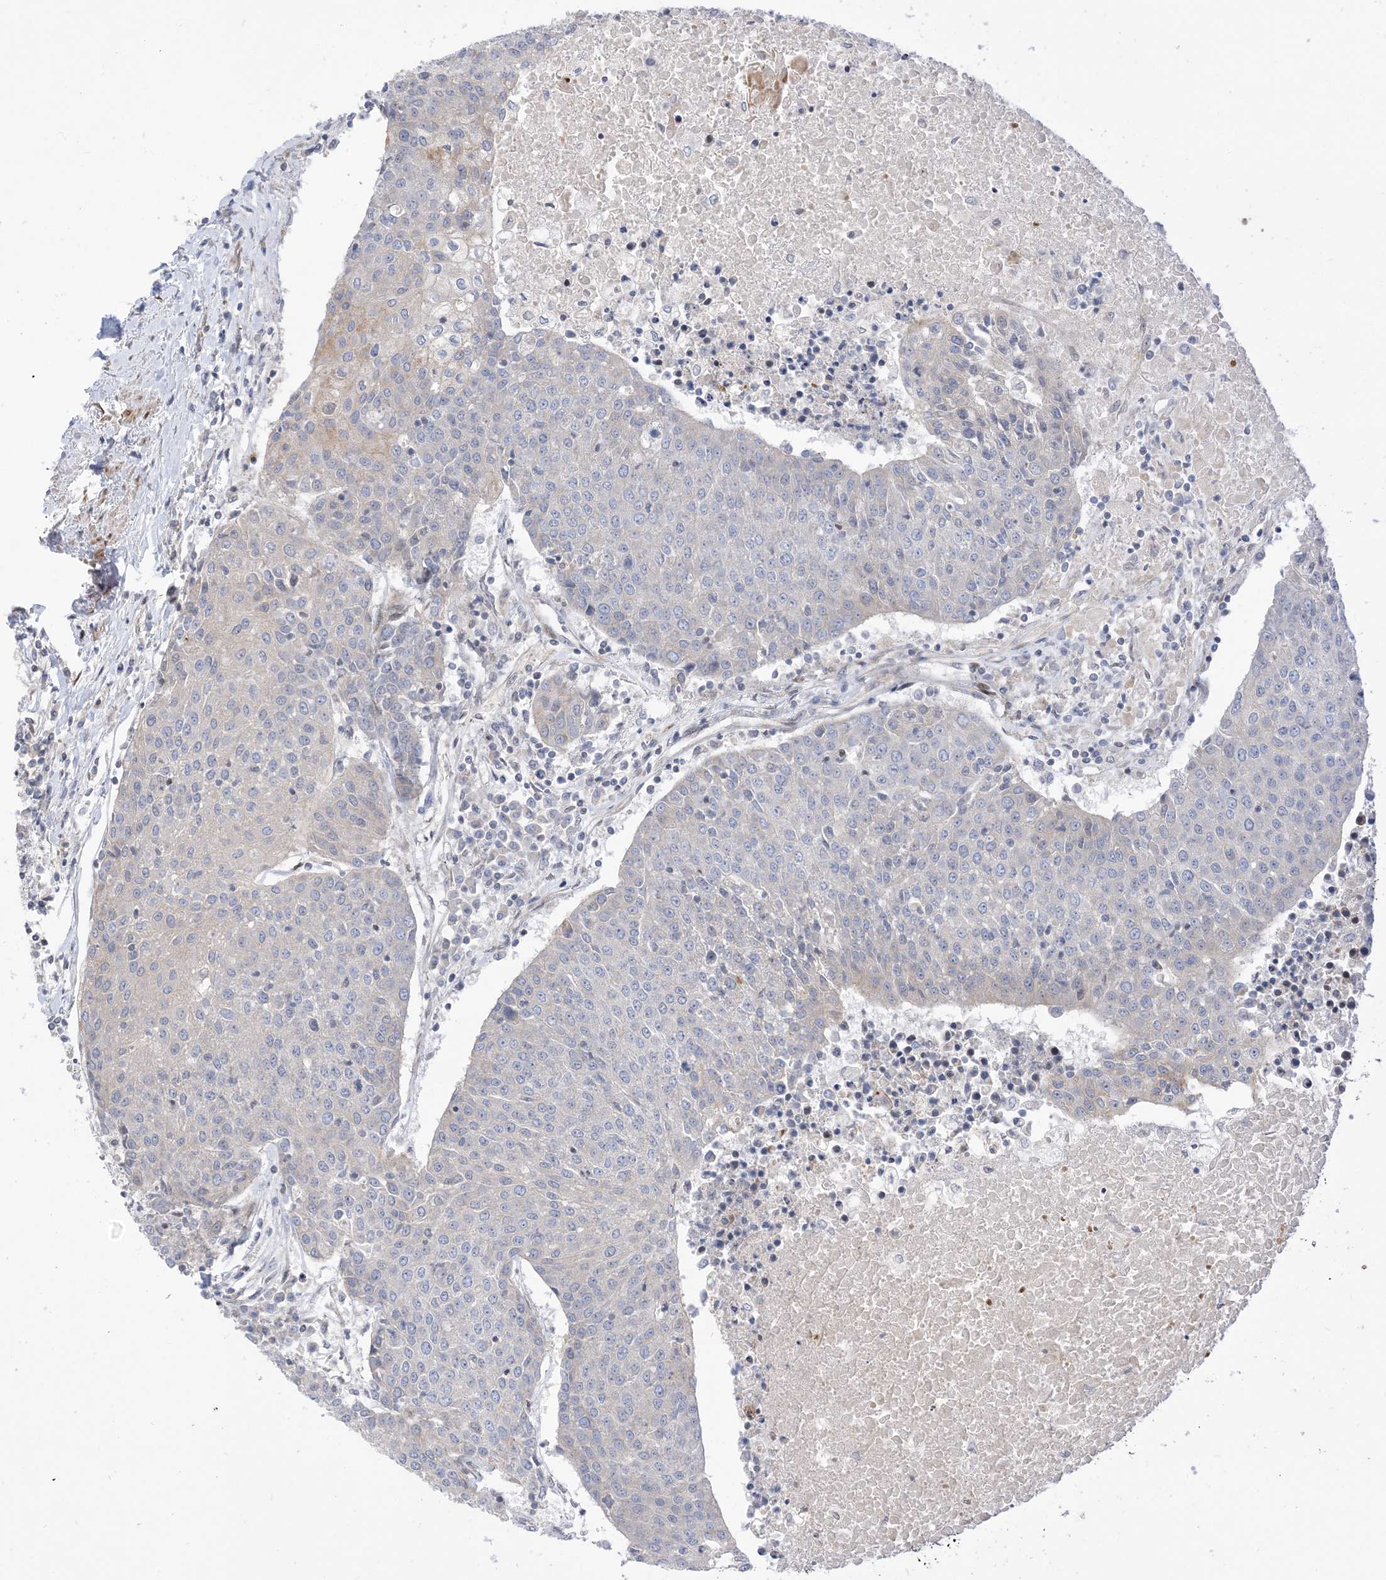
{"staining": {"intensity": "negative", "quantity": "none", "location": "none"}, "tissue": "urothelial cancer", "cell_type": "Tumor cells", "image_type": "cancer", "snomed": [{"axis": "morphology", "description": "Urothelial carcinoma, High grade"}, {"axis": "topography", "description": "Urinary bladder"}], "caption": "Urothelial carcinoma (high-grade) was stained to show a protein in brown. There is no significant positivity in tumor cells.", "gene": "TYSND1", "patient": {"sex": "female", "age": 85}}